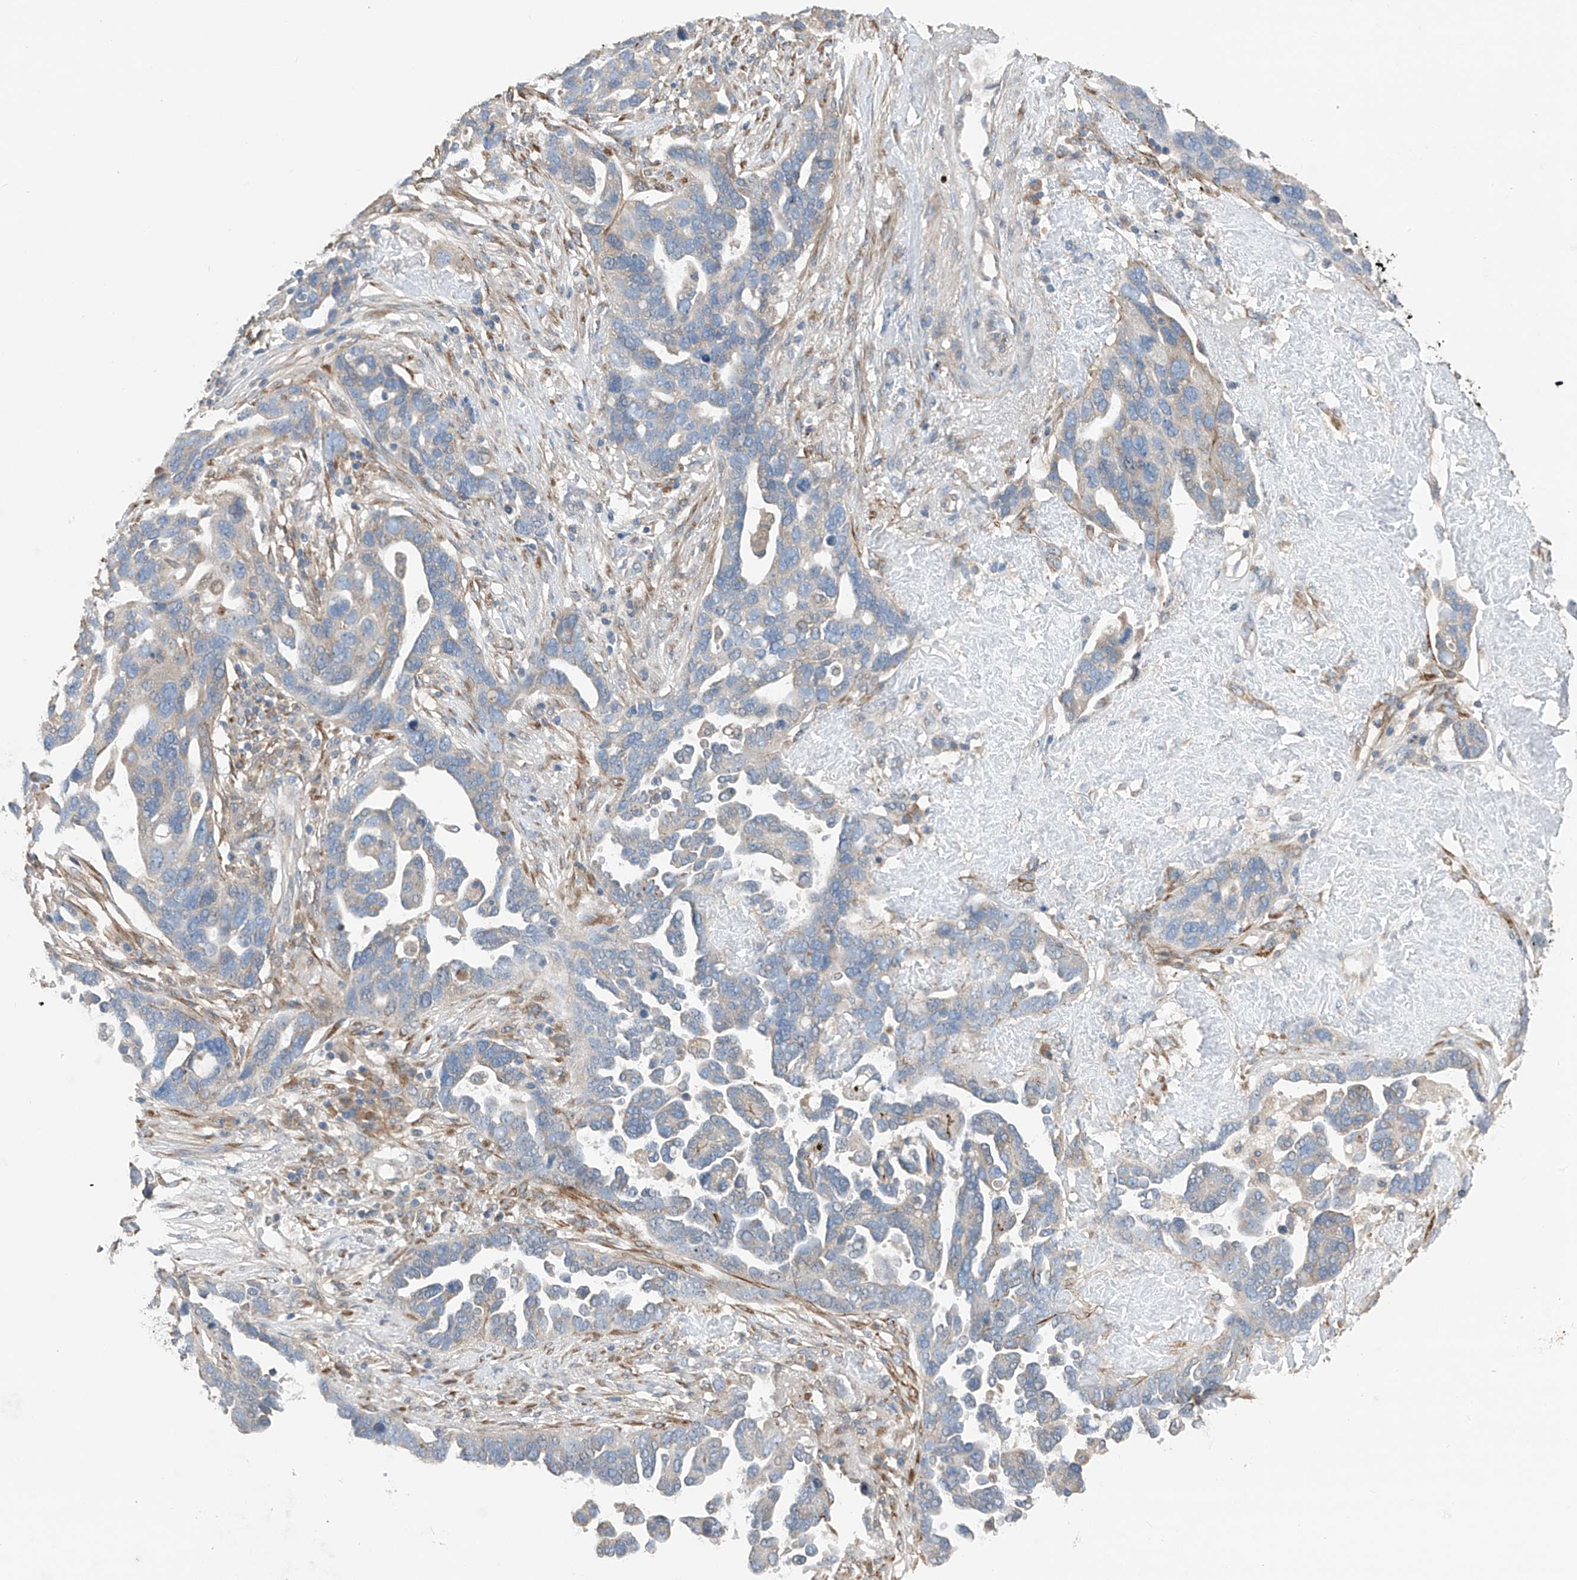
{"staining": {"intensity": "negative", "quantity": "none", "location": "none"}, "tissue": "ovarian cancer", "cell_type": "Tumor cells", "image_type": "cancer", "snomed": [{"axis": "morphology", "description": "Cystadenocarcinoma, serous, NOS"}, {"axis": "topography", "description": "Ovary"}], "caption": "Serous cystadenocarcinoma (ovarian) stained for a protein using IHC displays no positivity tumor cells.", "gene": "GALNTL6", "patient": {"sex": "female", "age": 54}}